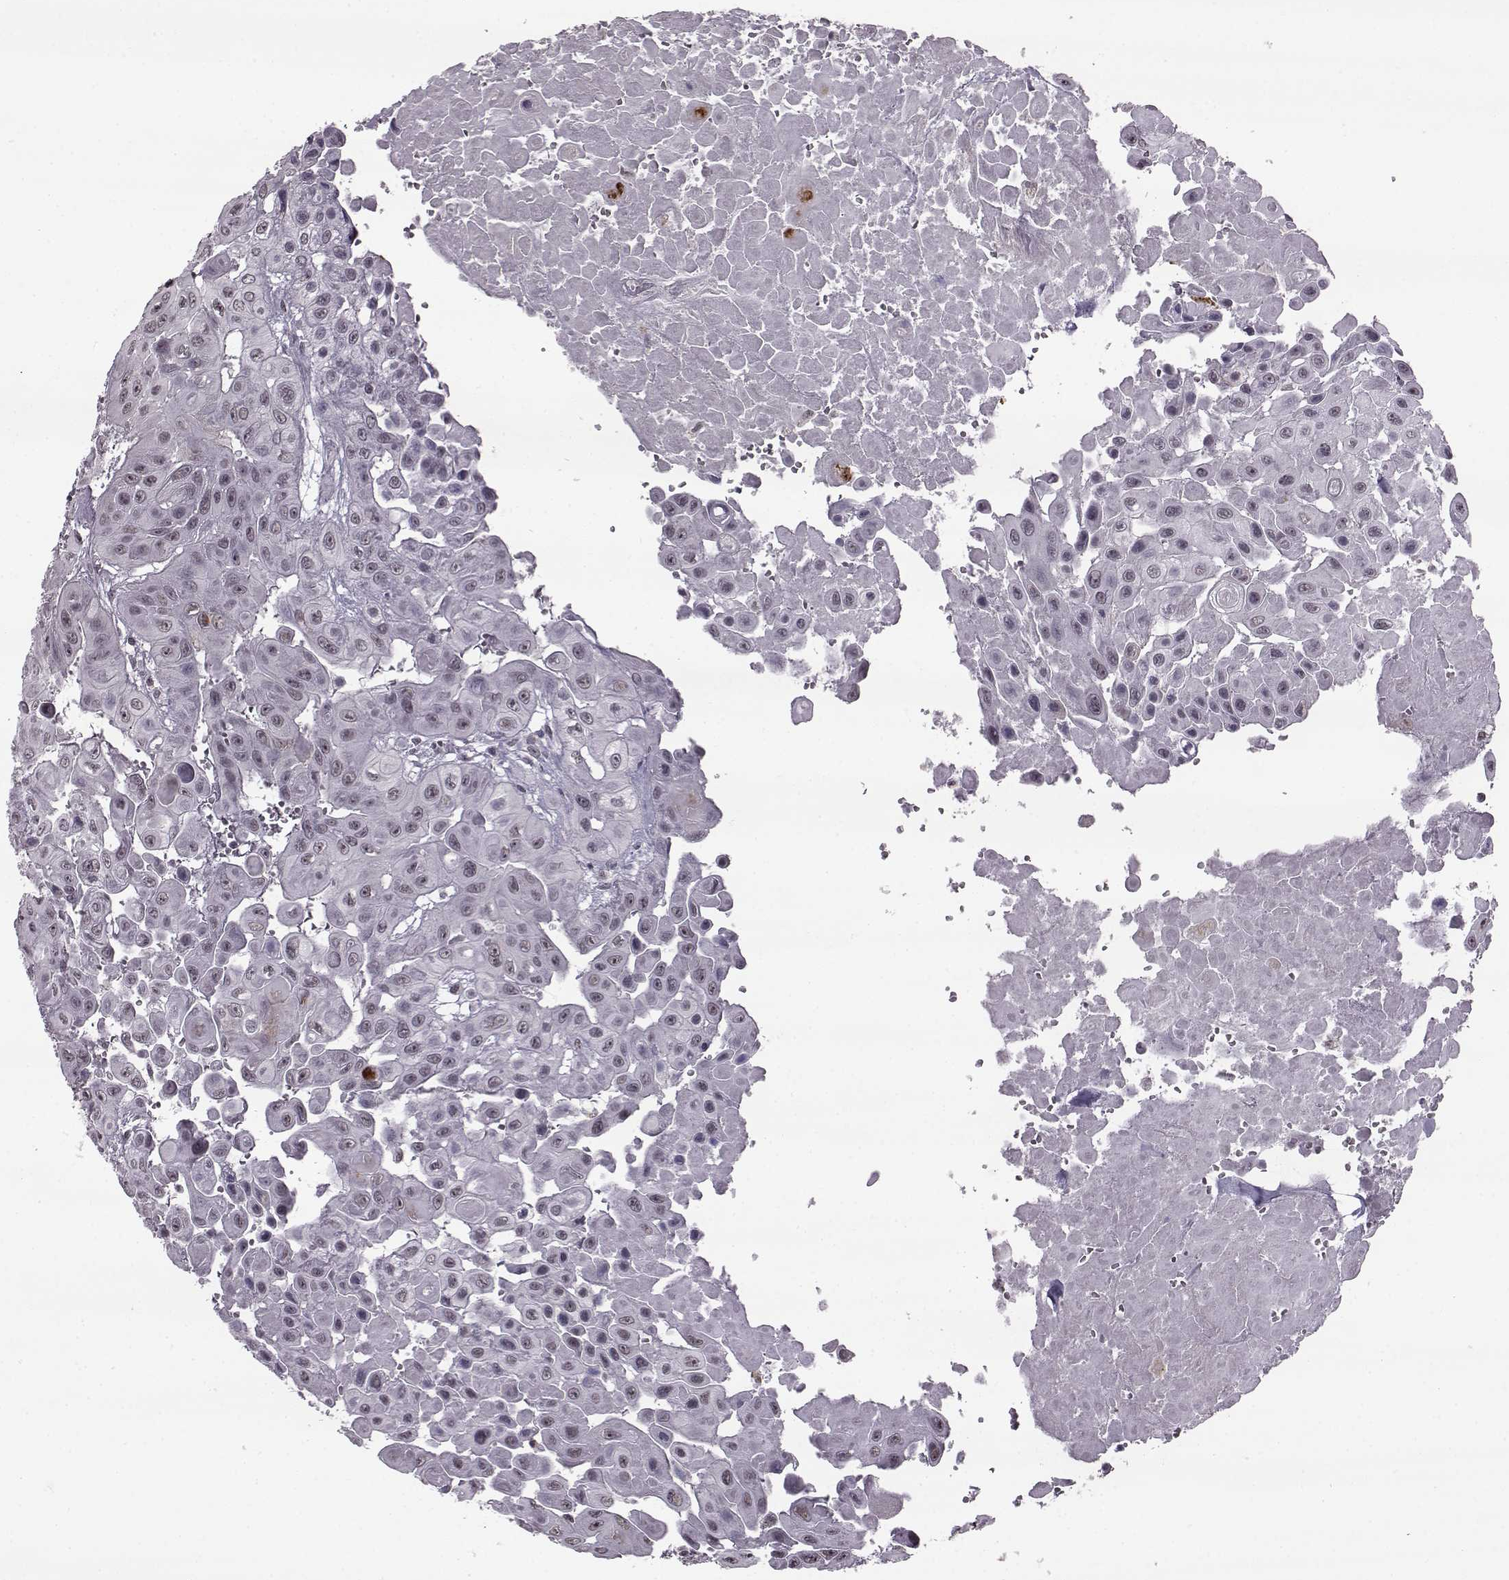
{"staining": {"intensity": "negative", "quantity": "none", "location": "none"}, "tissue": "head and neck cancer", "cell_type": "Tumor cells", "image_type": "cancer", "snomed": [{"axis": "morphology", "description": "Adenocarcinoma, NOS"}, {"axis": "topography", "description": "Head-Neck"}], "caption": "Tumor cells are negative for protein expression in human head and neck cancer.", "gene": "SLC28A2", "patient": {"sex": "male", "age": 73}}